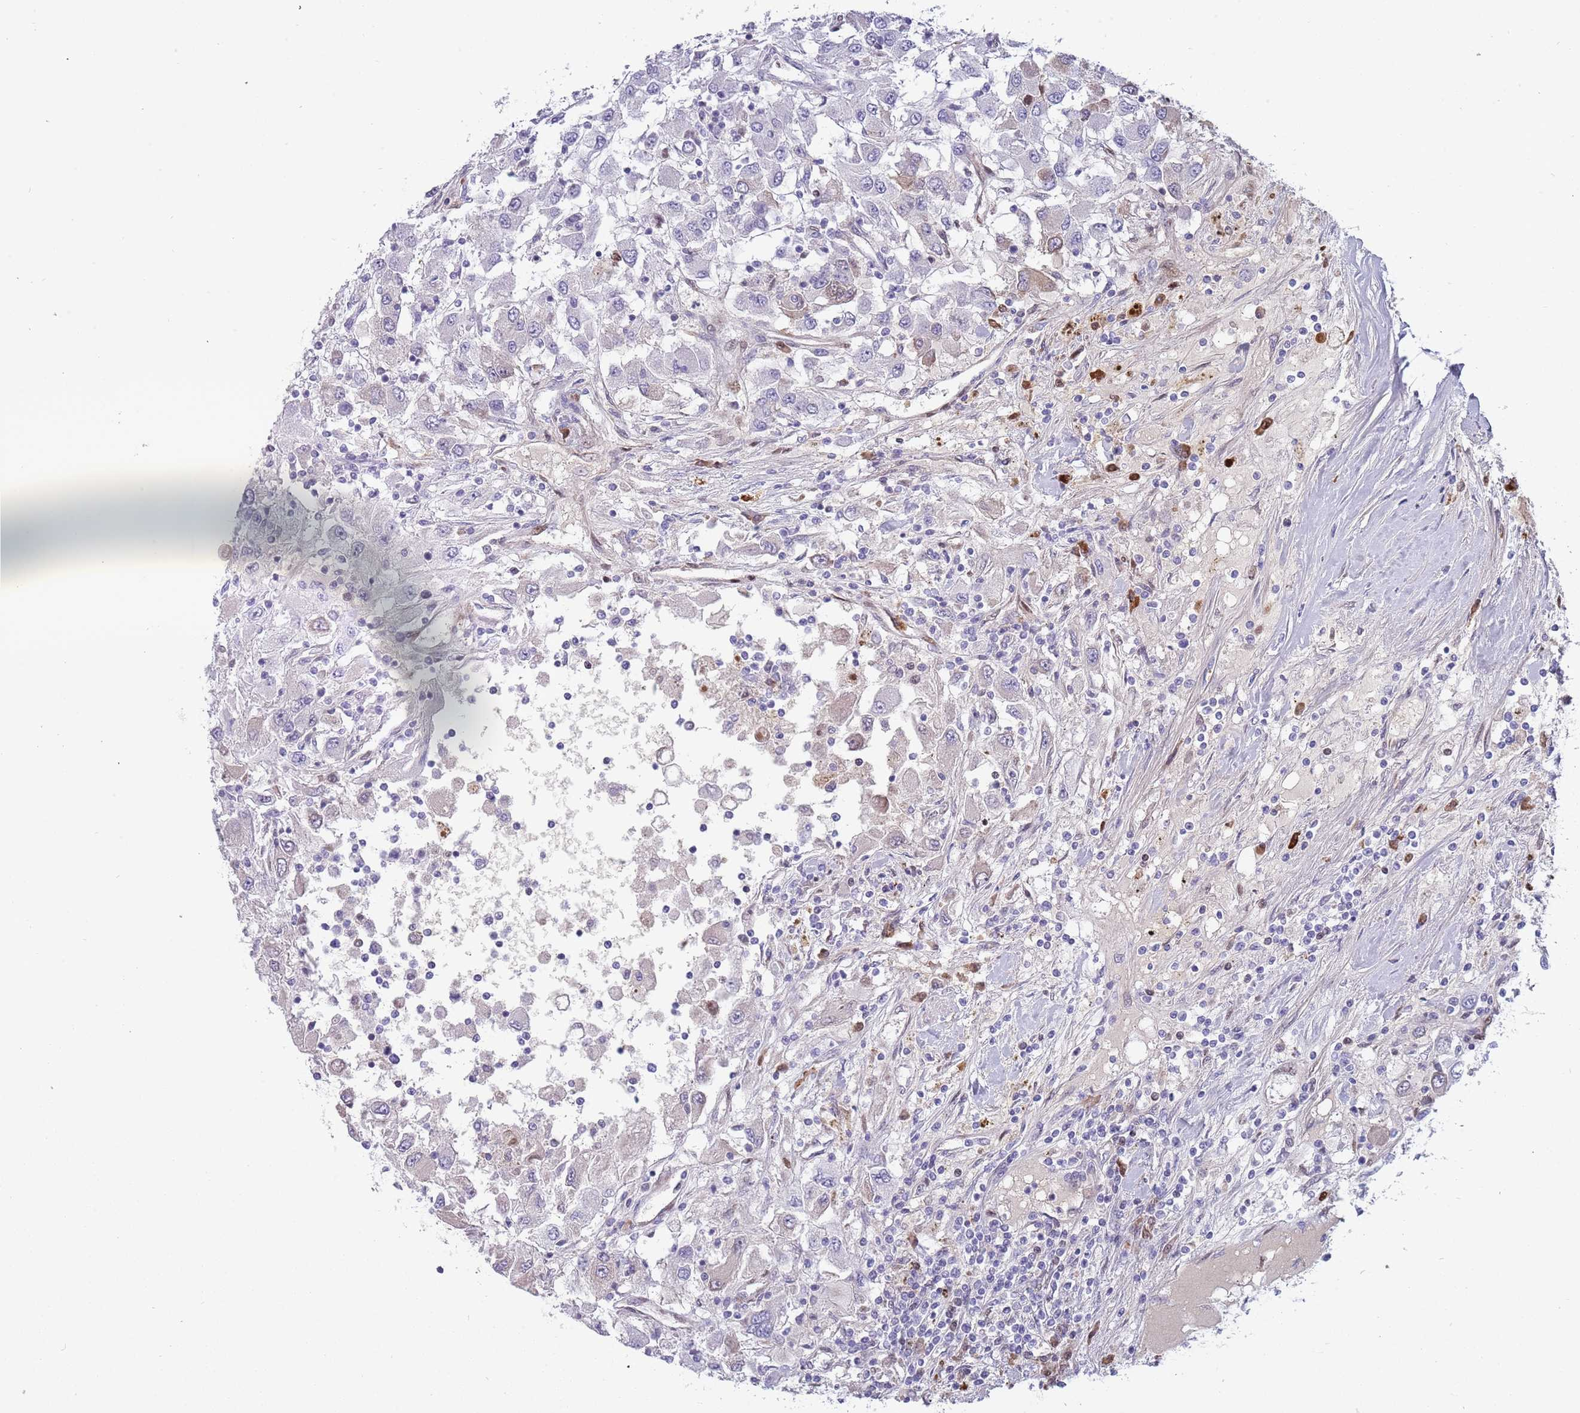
{"staining": {"intensity": "negative", "quantity": "none", "location": "none"}, "tissue": "renal cancer", "cell_type": "Tumor cells", "image_type": "cancer", "snomed": [{"axis": "morphology", "description": "Adenocarcinoma, NOS"}, {"axis": "topography", "description": "Kidney"}], "caption": "Human renal adenocarcinoma stained for a protein using immunohistochemistry (IHC) displays no expression in tumor cells.", "gene": "LYPD6B", "patient": {"sex": "female", "age": 67}}